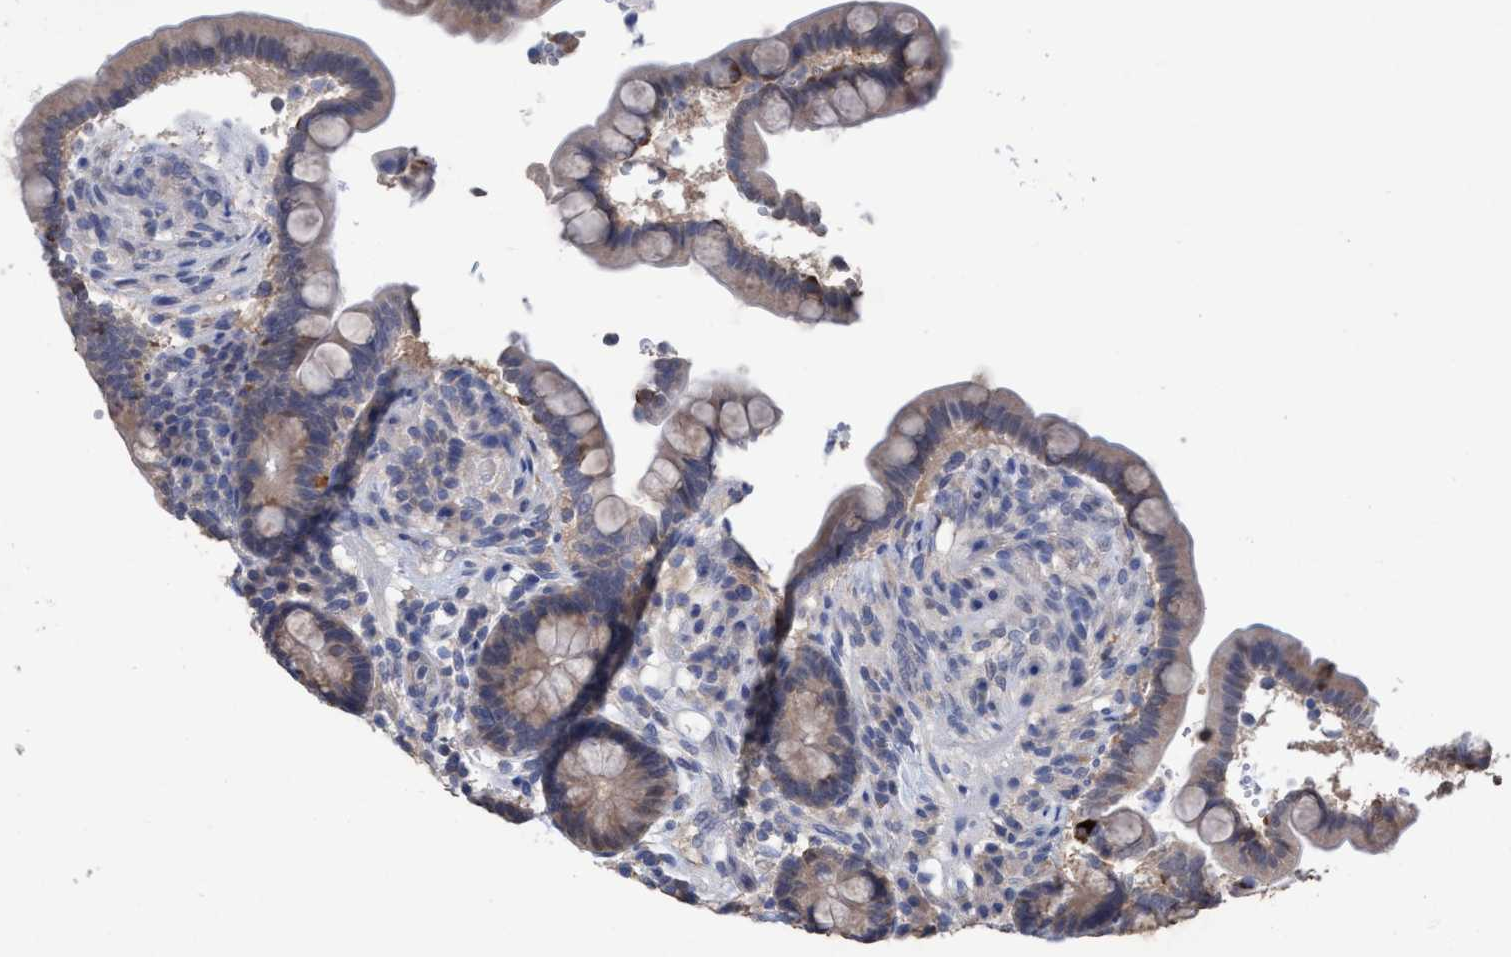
{"staining": {"intensity": "weak", "quantity": "25%-75%", "location": "cytoplasmic/membranous"}, "tissue": "colon", "cell_type": "Endothelial cells", "image_type": "normal", "snomed": [{"axis": "morphology", "description": "Normal tissue, NOS"}, {"axis": "topography", "description": "Colon"}], "caption": "The immunohistochemical stain shows weak cytoplasmic/membranous staining in endothelial cells of unremarkable colon. The protein is shown in brown color, while the nuclei are stained blue.", "gene": "GLOD4", "patient": {"sex": "male", "age": 73}}